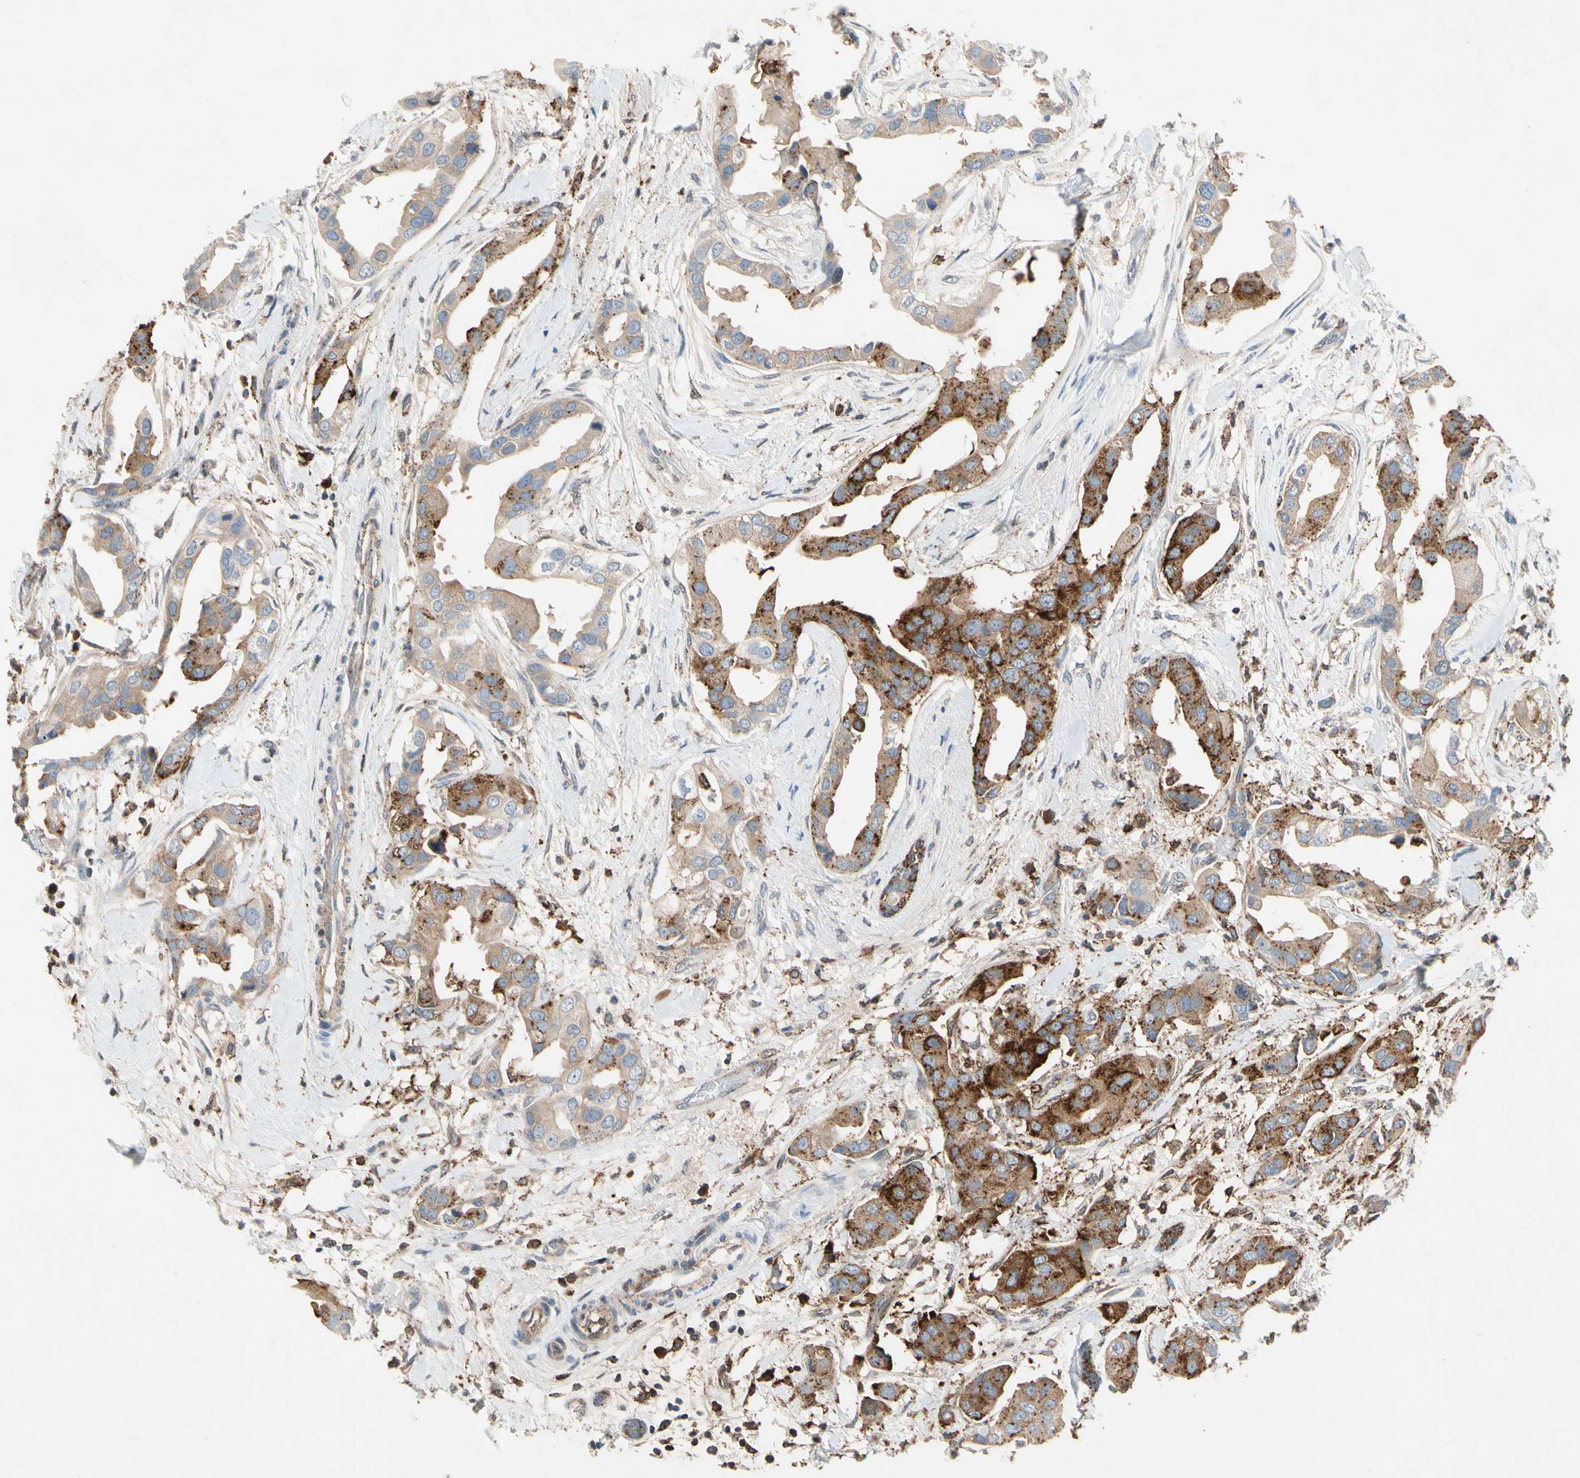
{"staining": {"intensity": "strong", "quantity": ">75%", "location": "cytoplasmic/membranous"}, "tissue": "breast cancer", "cell_type": "Tumor cells", "image_type": "cancer", "snomed": [{"axis": "morphology", "description": "Duct carcinoma"}, {"axis": "topography", "description": "Breast"}], "caption": "IHC image of neoplastic tissue: breast cancer (invasive ductal carcinoma) stained using immunohistochemistry (IHC) demonstrates high levels of strong protein expression localized specifically in the cytoplasmic/membranous of tumor cells, appearing as a cytoplasmic/membranous brown color.", "gene": "NDFIP2", "patient": {"sex": "female", "age": 40}}